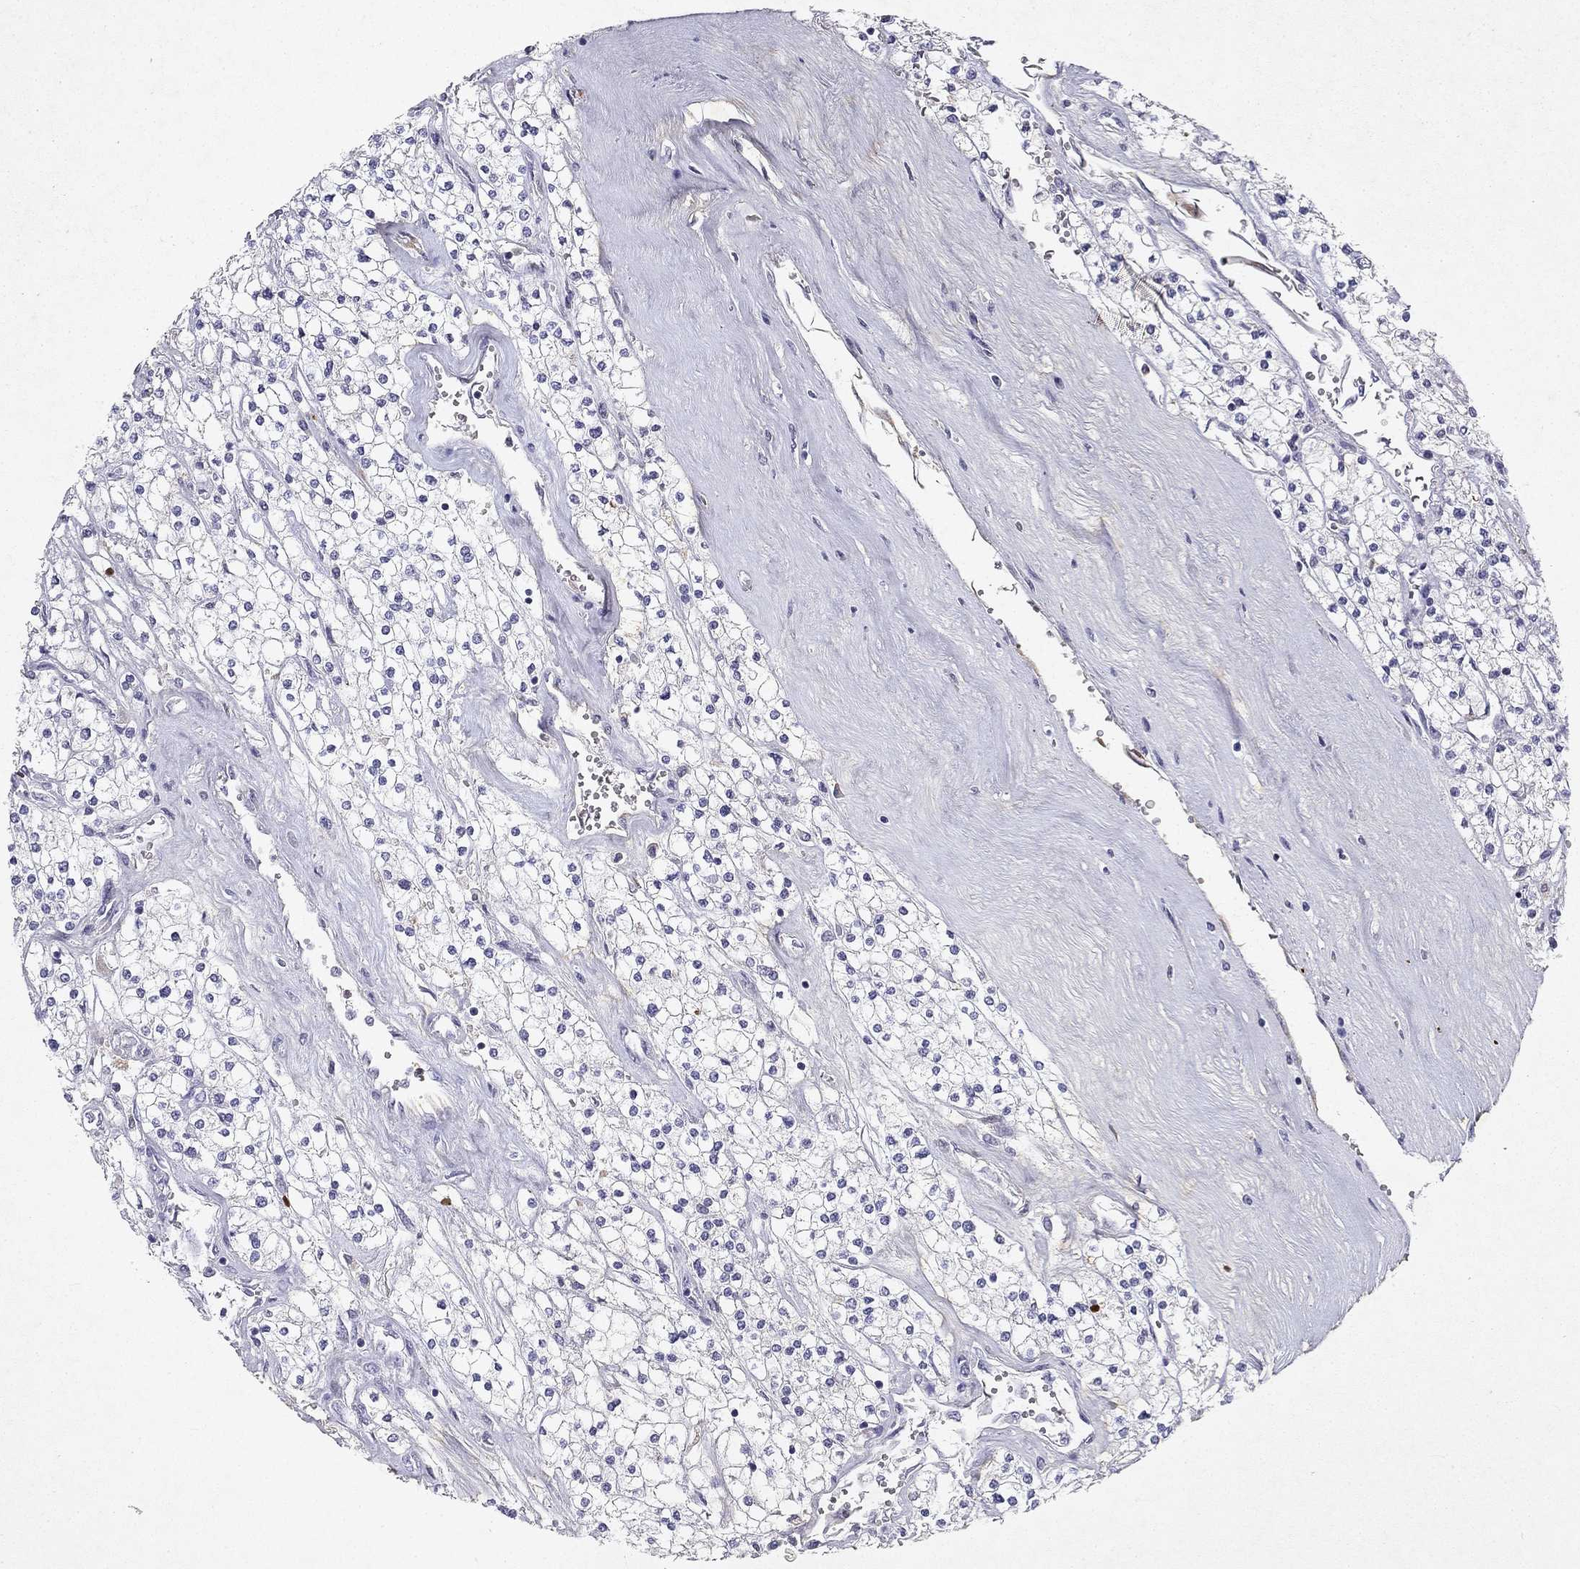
{"staining": {"intensity": "negative", "quantity": "none", "location": "none"}, "tissue": "renal cancer", "cell_type": "Tumor cells", "image_type": "cancer", "snomed": [{"axis": "morphology", "description": "Adenocarcinoma, NOS"}, {"axis": "topography", "description": "Kidney"}], "caption": "A photomicrograph of human adenocarcinoma (renal) is negative for staining in tumor cells. (DAB immunohistochemistry (IHC), high magnification).", "gene": "SLC6A4", "patient": {"sex": "male", "age": 80}}